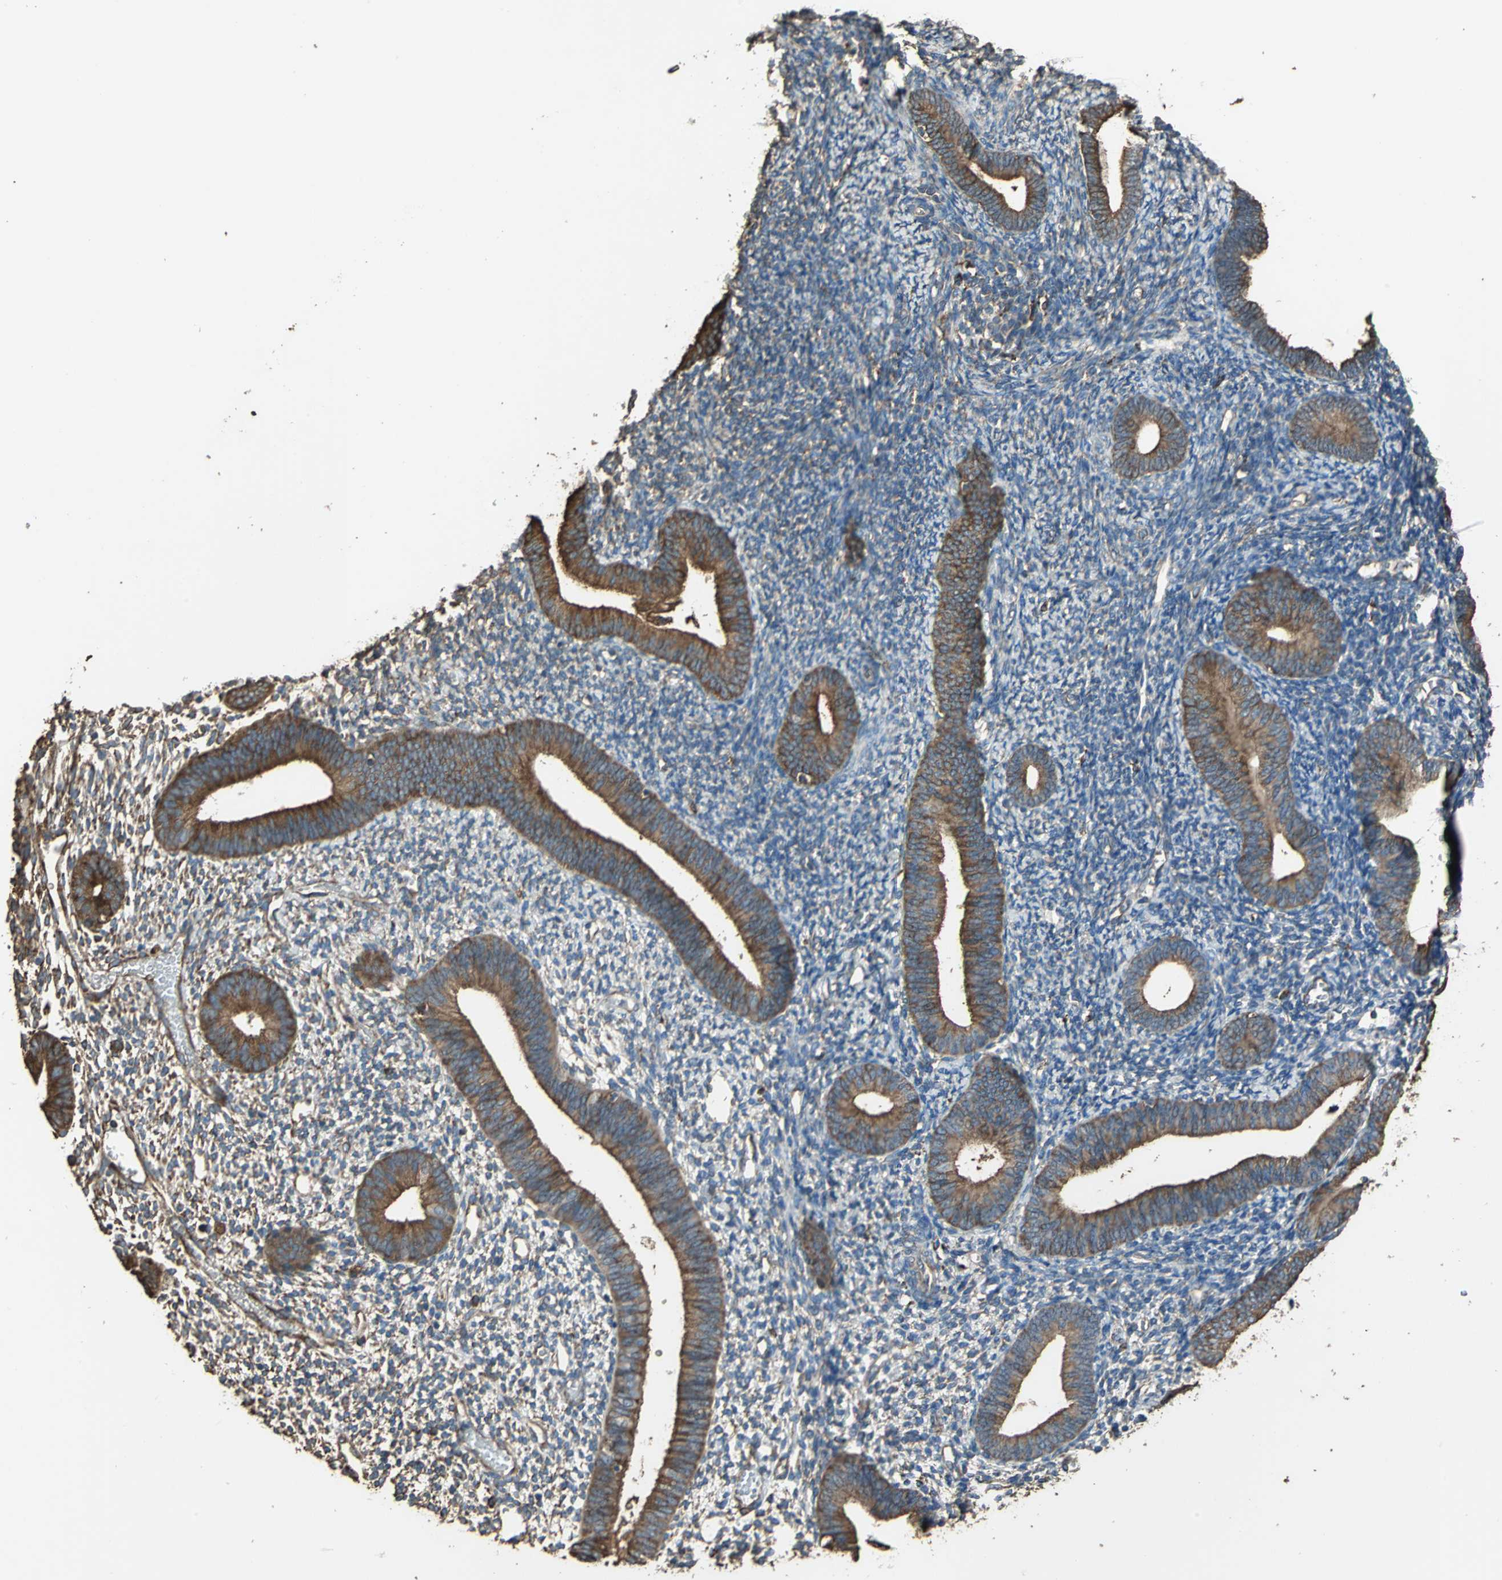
{"staining": {"intensity": "moderate", "quantity": "25%-75%", "location": "cytoplasmic/membranous"}, "tissue": "endometrium", "cell_type": "Cells in endometrial stroma", "image_type": "normal", "snomed": [{"axis": "morphology", "description": "Normal tissue, NOS"}, {"axis": "topography", "description": "Smooth muscle"}, {"axis": "topography", "description": "Endometrium"}], "caption": "Protein expression analysis of normal human endometrium reveals moderate cytoplasmic/membranous positivity in approximately 25%-75% of cells in endometrial stroma.", "gene": "GPANK1", "patient": {"sex": "female", "age": 57}}